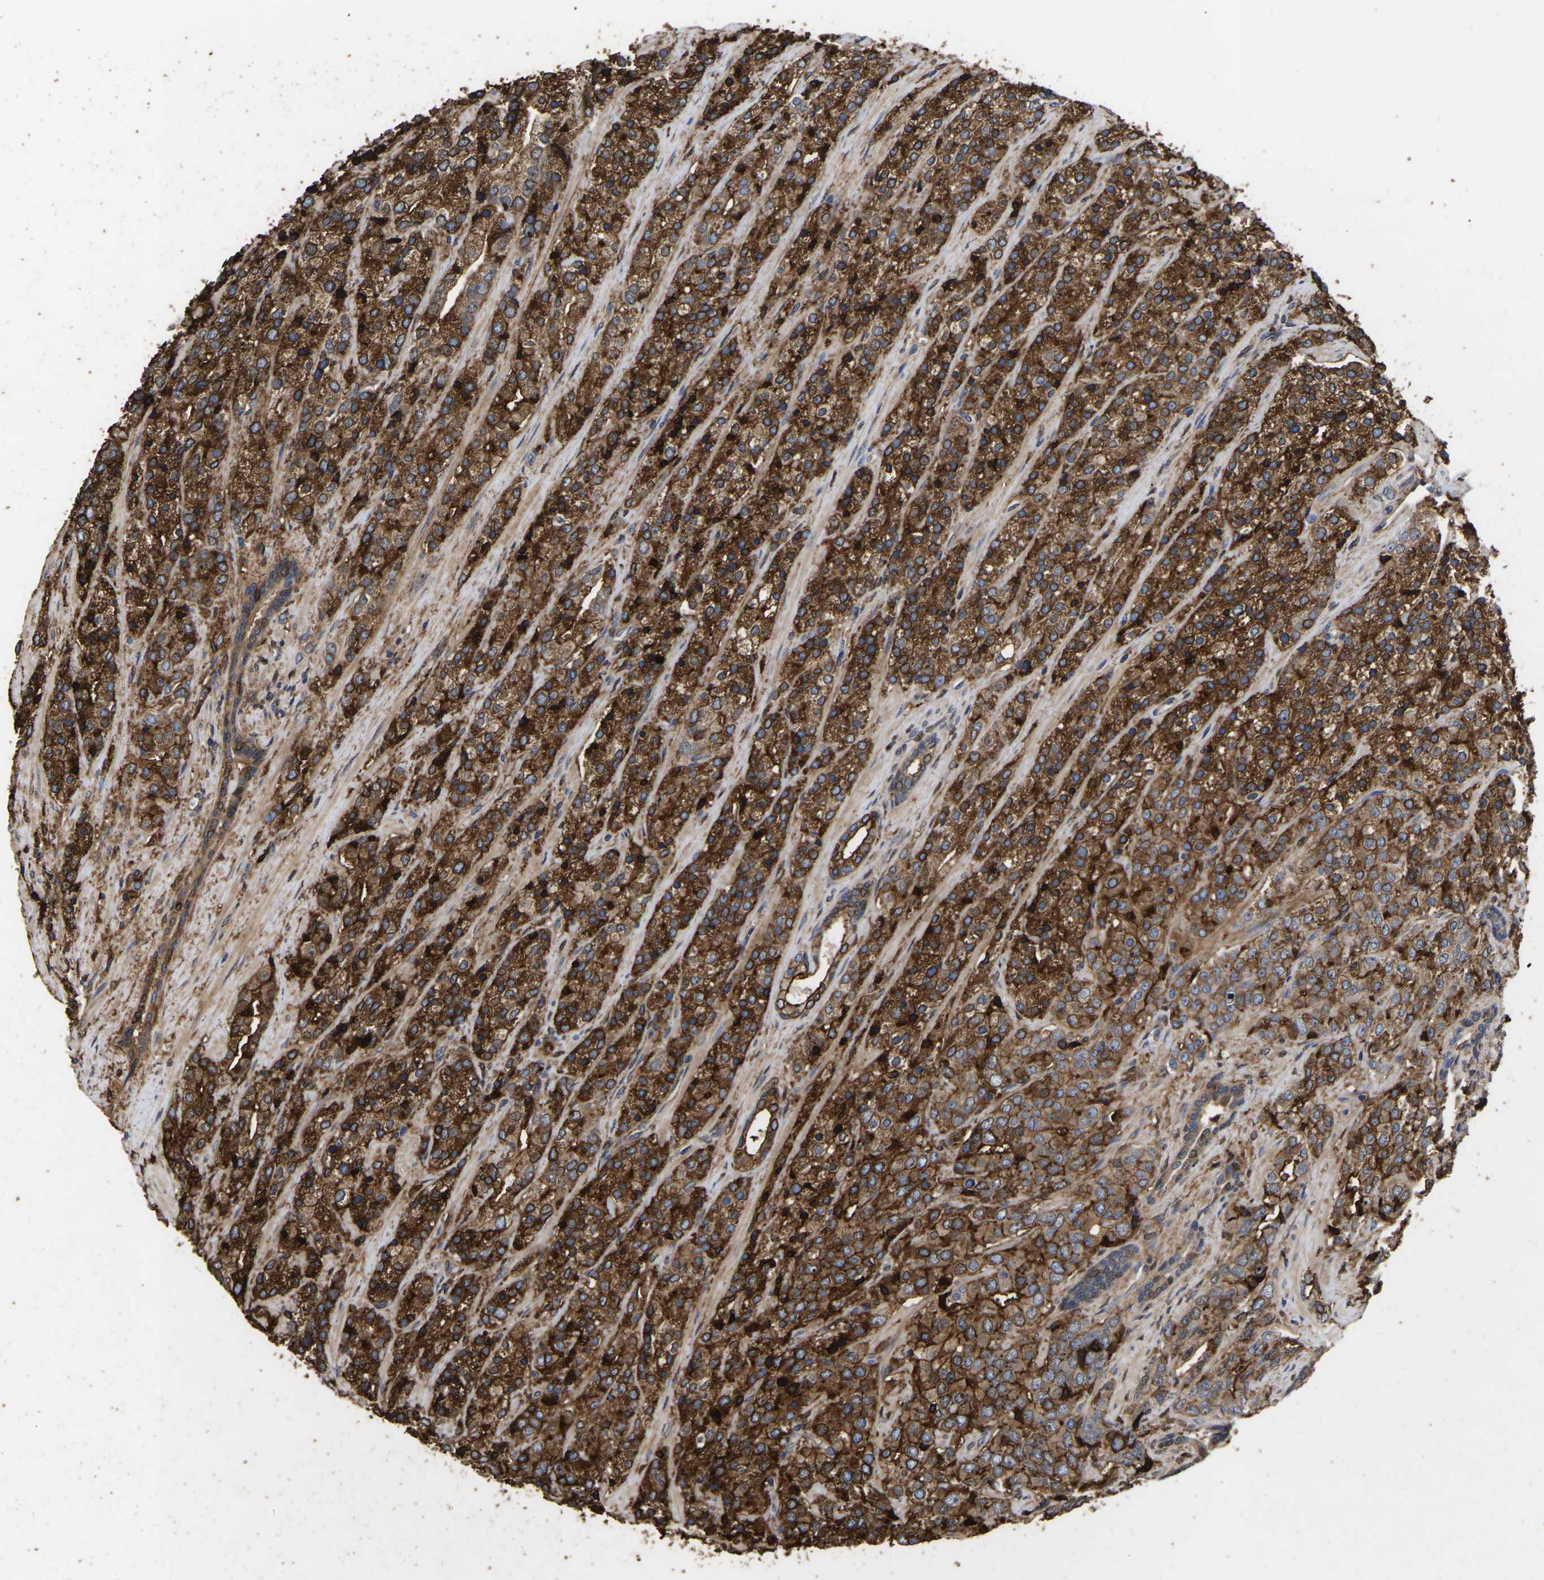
{"staining": {"intensity": "moderate", "quantity": ">75%", "location": "cytoplasmic/membranous"}, "tissue": "prostate cancer", "cell_type": "Tumor cells", "image_type": "cancer", "snomed": [{"axis": "morphology", "description": "Adenocarcinoma, High grade"}, {"axis": "topography", "description": "Prostate"}], "caption": "Prostate cancer (adenocarcinoma (high-grade)) stained with DAB immunohistochemistry reveals medium levels of moderate cytoplasmic/membranous expression in about >75% of tumor cells.", "gene": "LIF", "patient": {"sex": "male", "age": 71}}